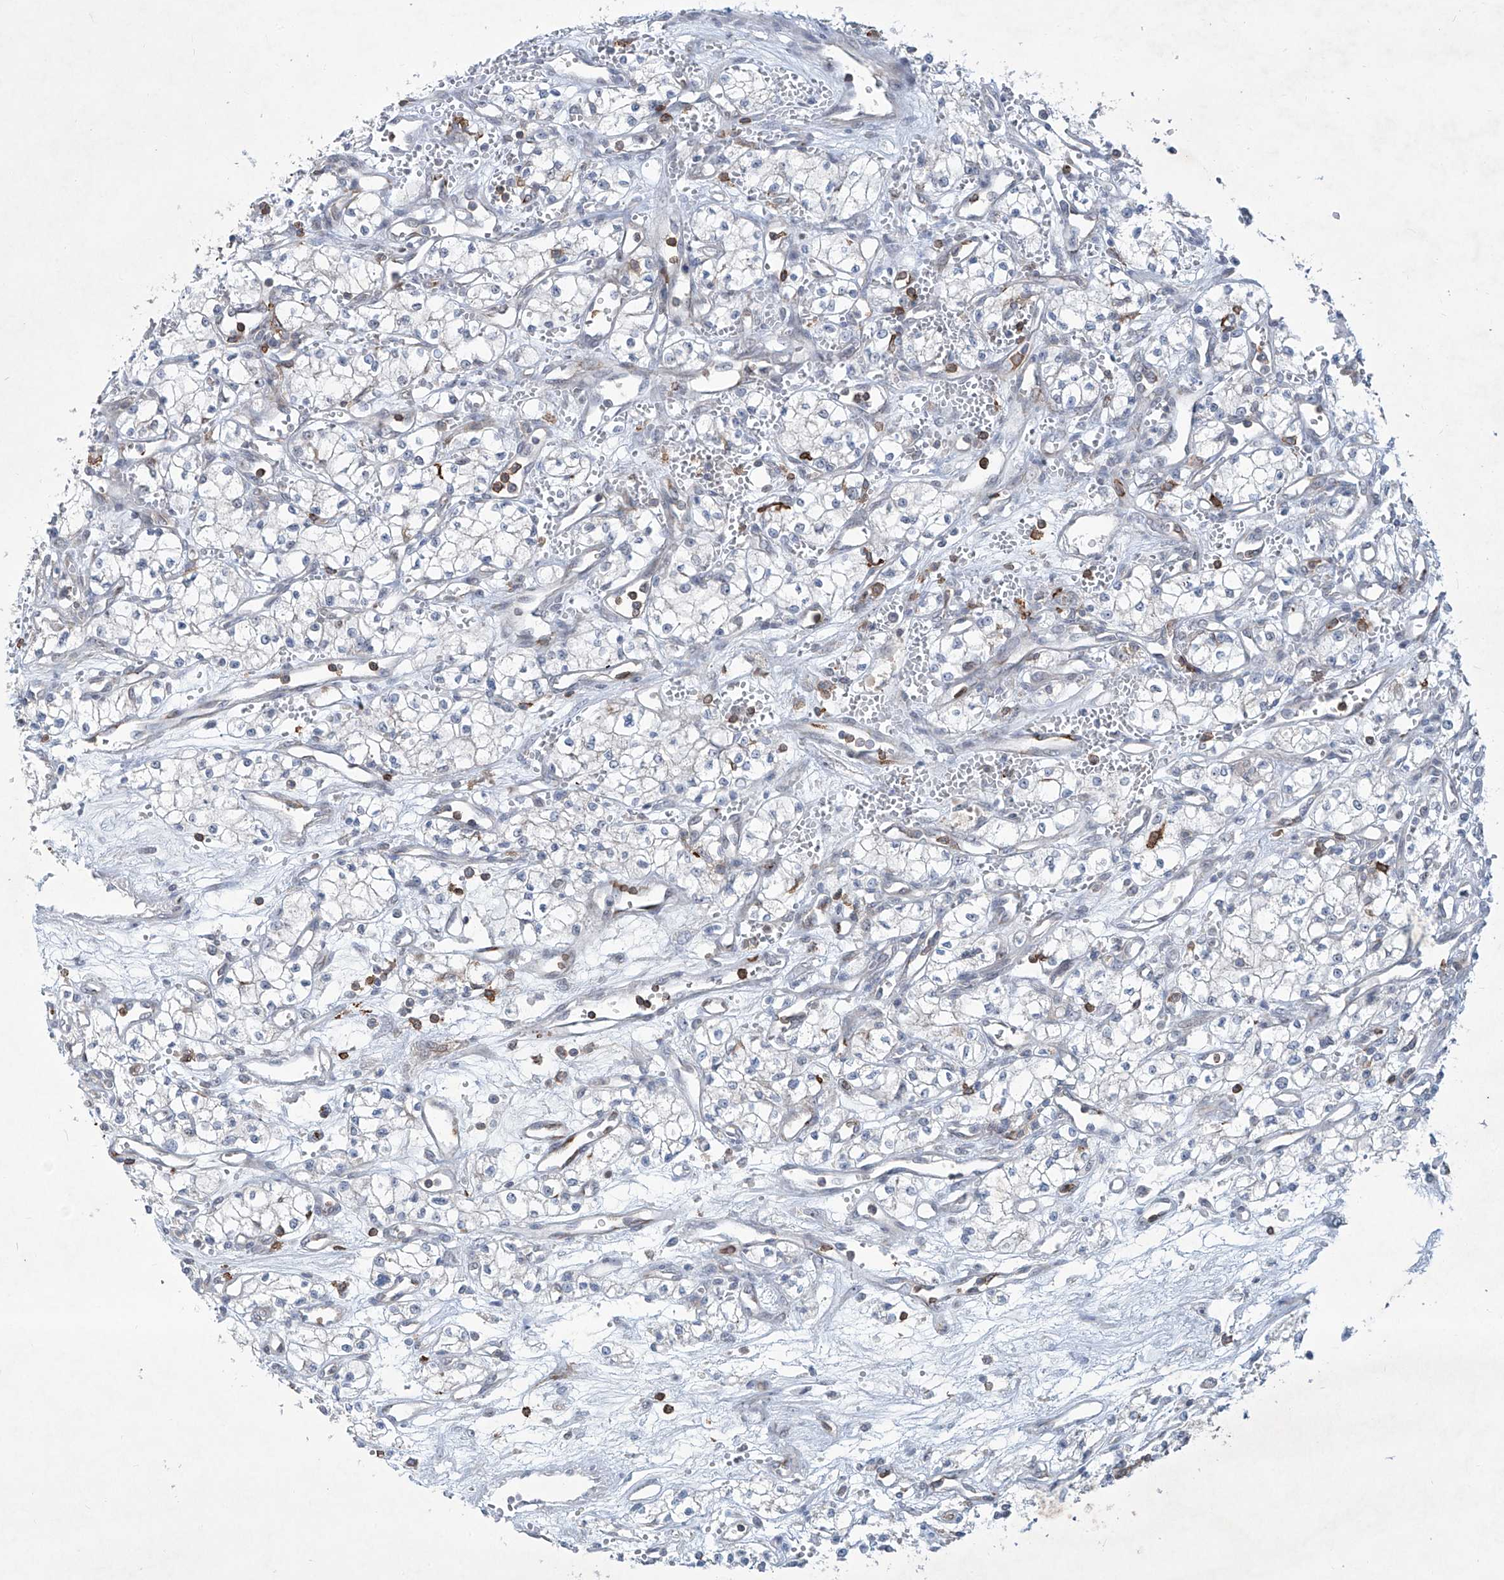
{"staining": {"intensity": "negative", "quantity": "none", "location": "none"}, "tissue": "renal cancer", "cell_type": "Tumor cells", "image_type": "cancer", "snomed": [{"axis": "morphology", "description": "Adenocarcinoma, NOS"}, {"axis": "topography", "description": "Kidney"}], "caption": "Adenocarcinoma (renal) was stained to show a protein in brown. There is no significant positivity in tumor cells.", "gene": "ZBTB48", "patient": {"sex": "male", "age": 59}}